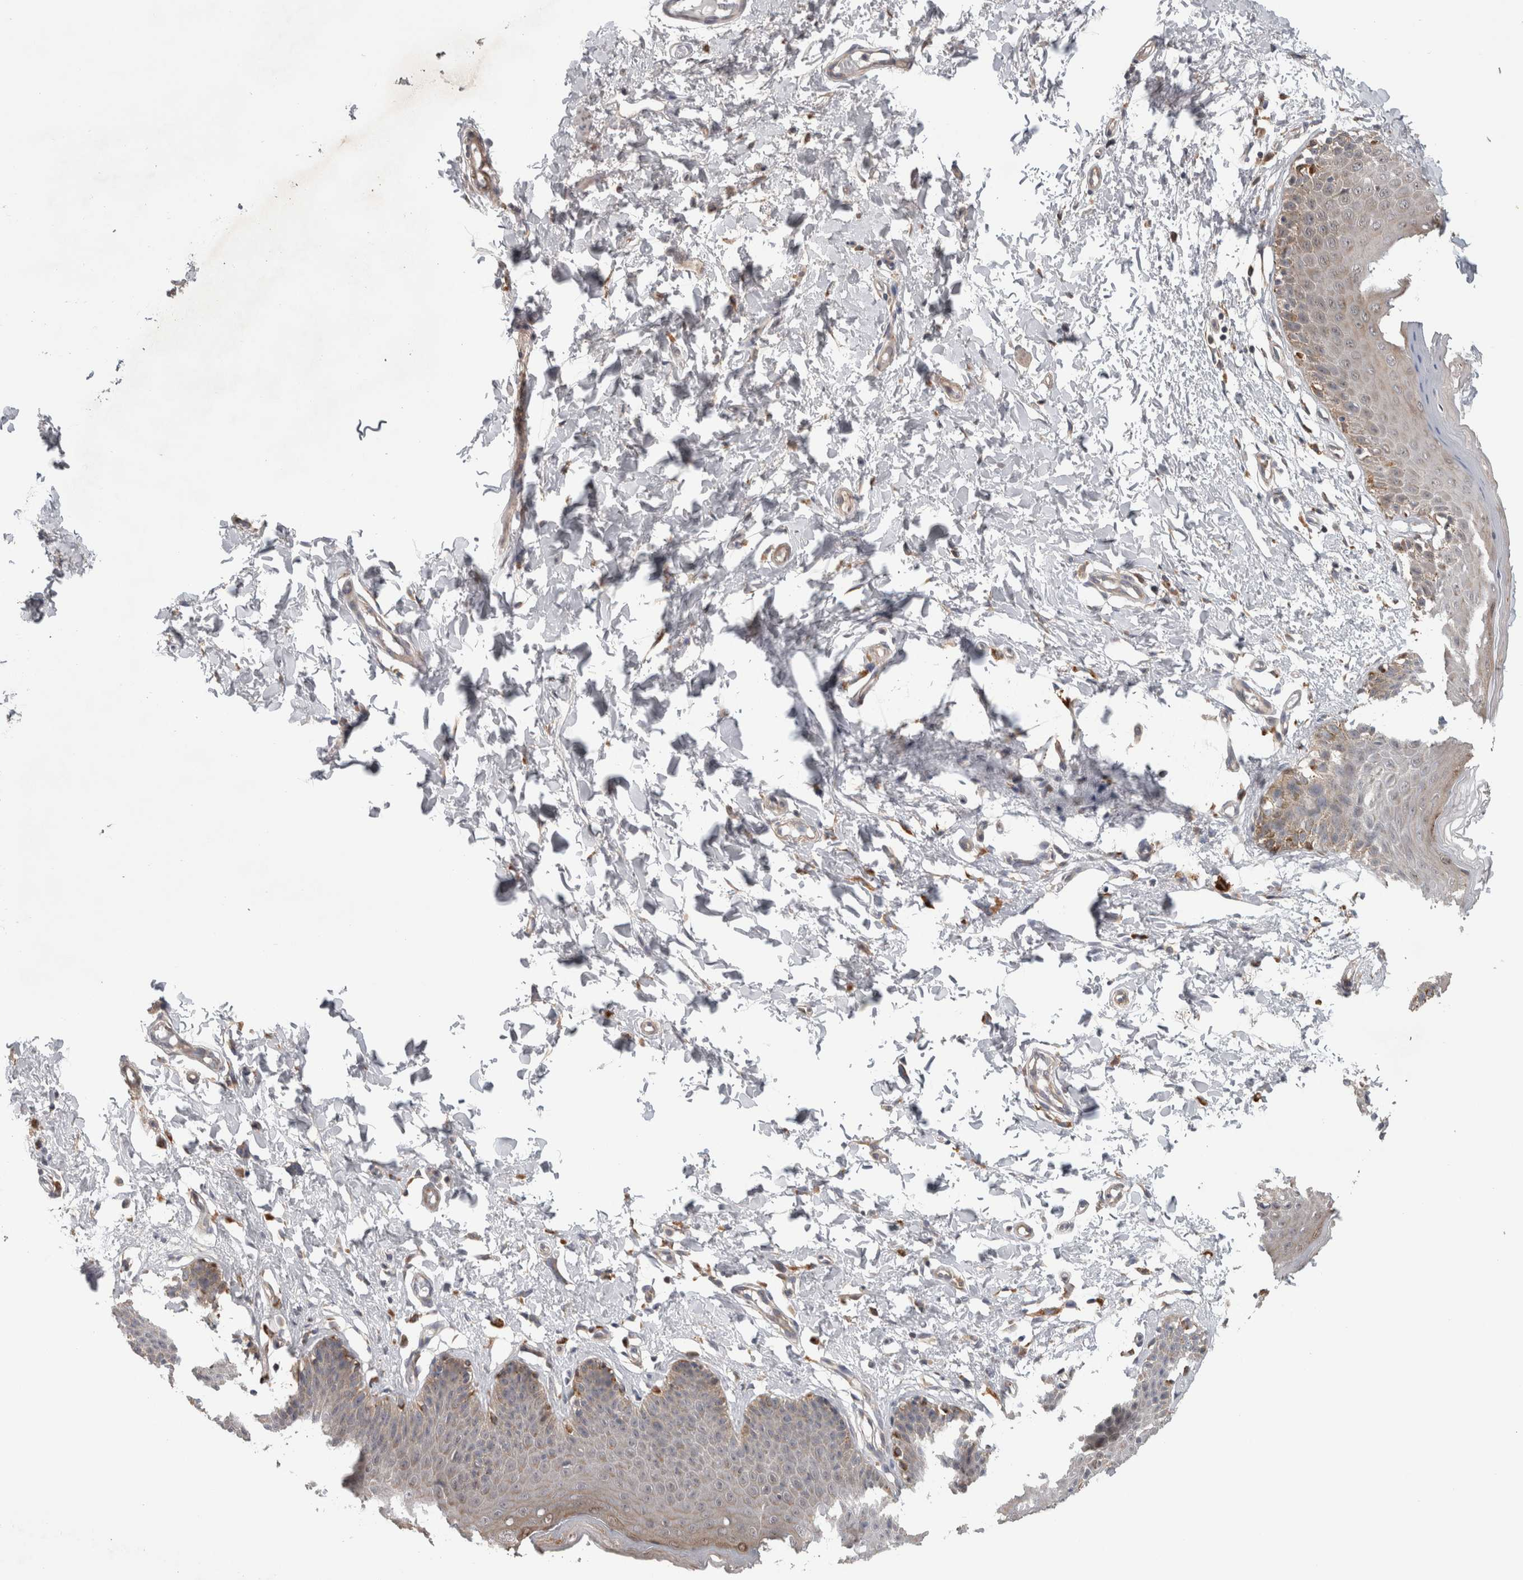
{"staining": {"intensity": "weak", "quantity": "<25%", "location": "cytoplasmic/membranous"}, "tissue": "skin", "cell_type": "Epidermal cells", "image_type": "normal", "snomed": [{"axis": "morphology", "description": "Normal tissue, NOS"}, {"axis": "topography", "description": "Vulva"}], "caption": "IHC micrograph of benign skin stained for a protein (brown), which exhibits no positivity in epidermal cells.", "gene": "ADGRL3", "patient": {"sex": "female", "age": 66}}